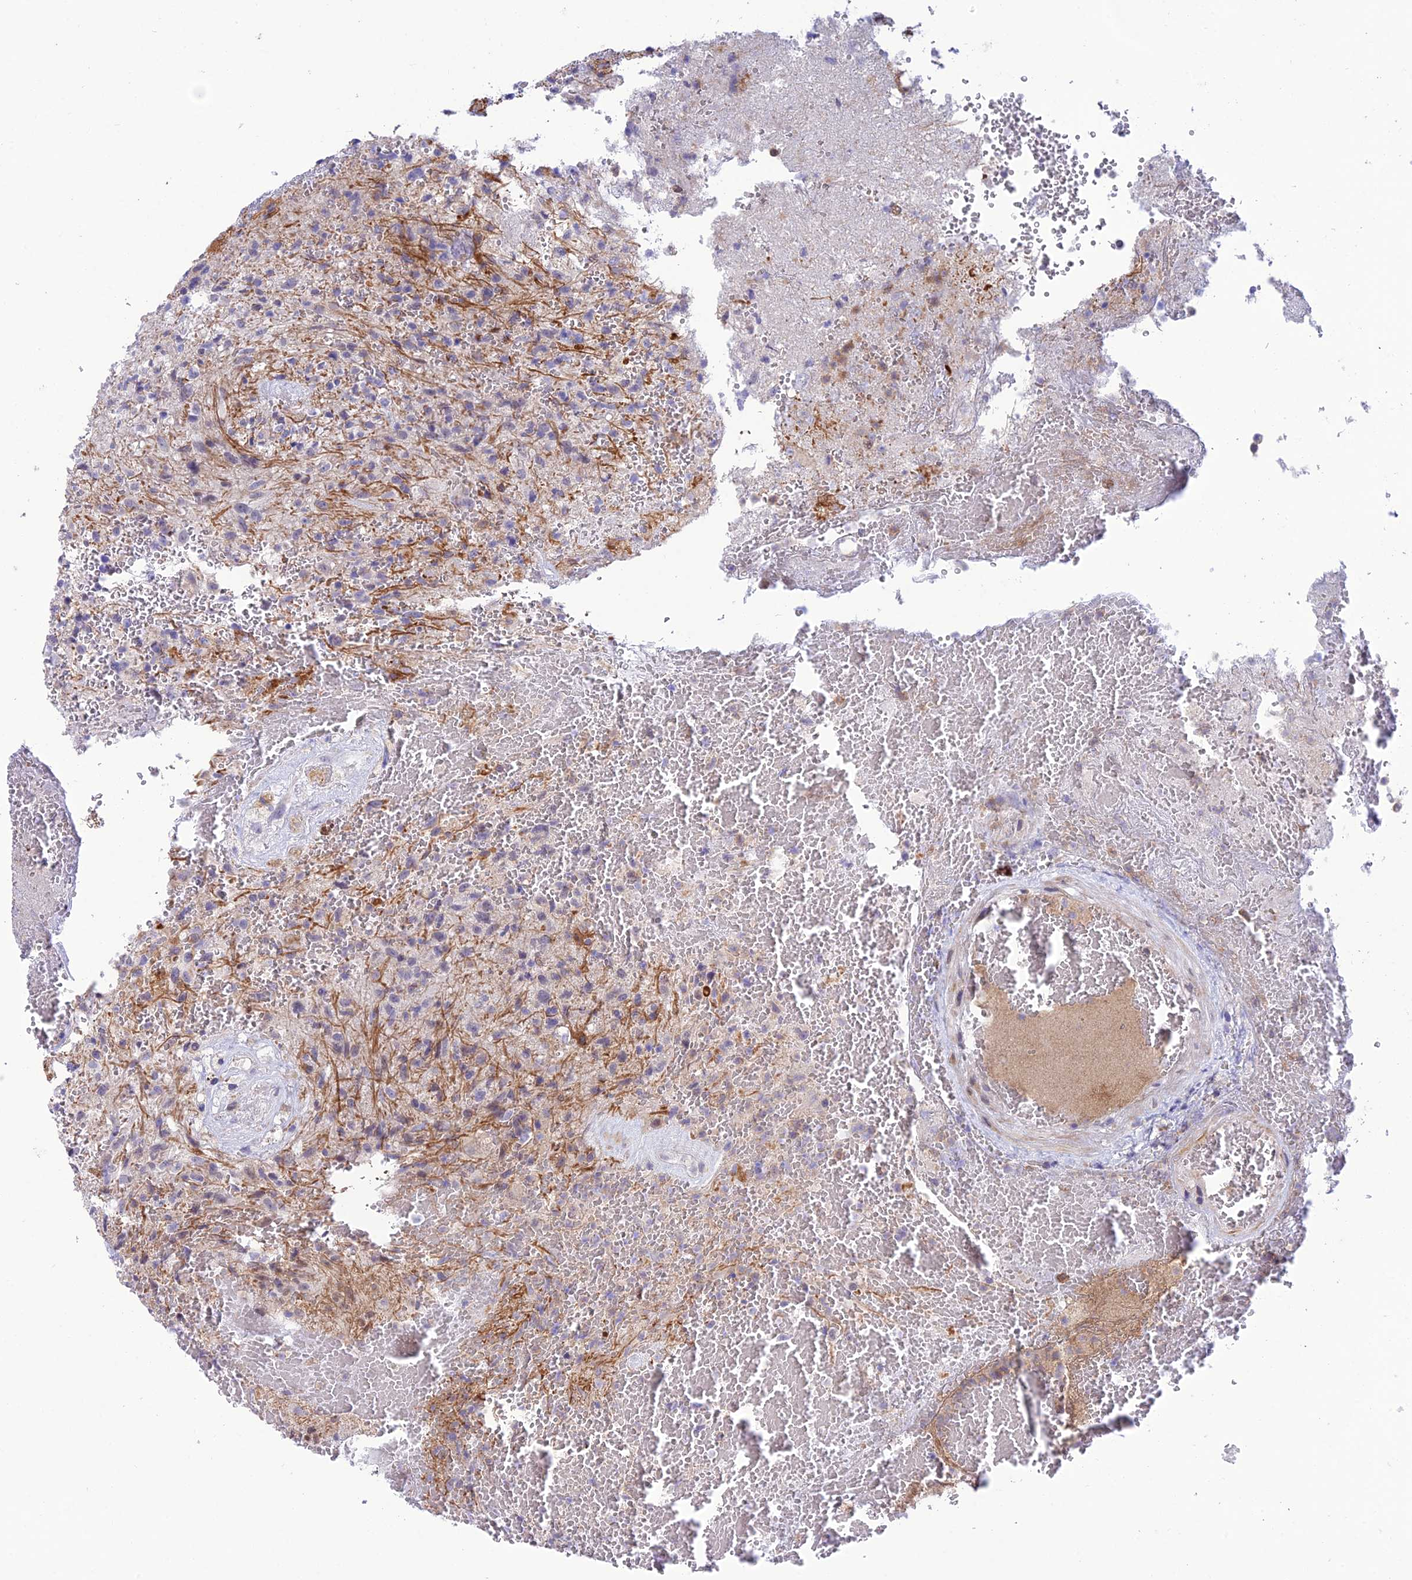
{"staining": {"intensity": "negative", "quantity": "none", "location": "none"}, "tissue": "glioma", "cell_type": "Tumor cells", "image_type": "cancer", "snomed": [{"axis": "morphology", "description": "Glioma, malignant, High grade"}, {"axis": "topography", "description": "Brain"}], "caption": "Immunohistochemical staining of malignant glioma (high-grade) displays no significant staining in tumor cells.", "gene": "FAM76A", "patient": {"sex": "male", "age": 56}}